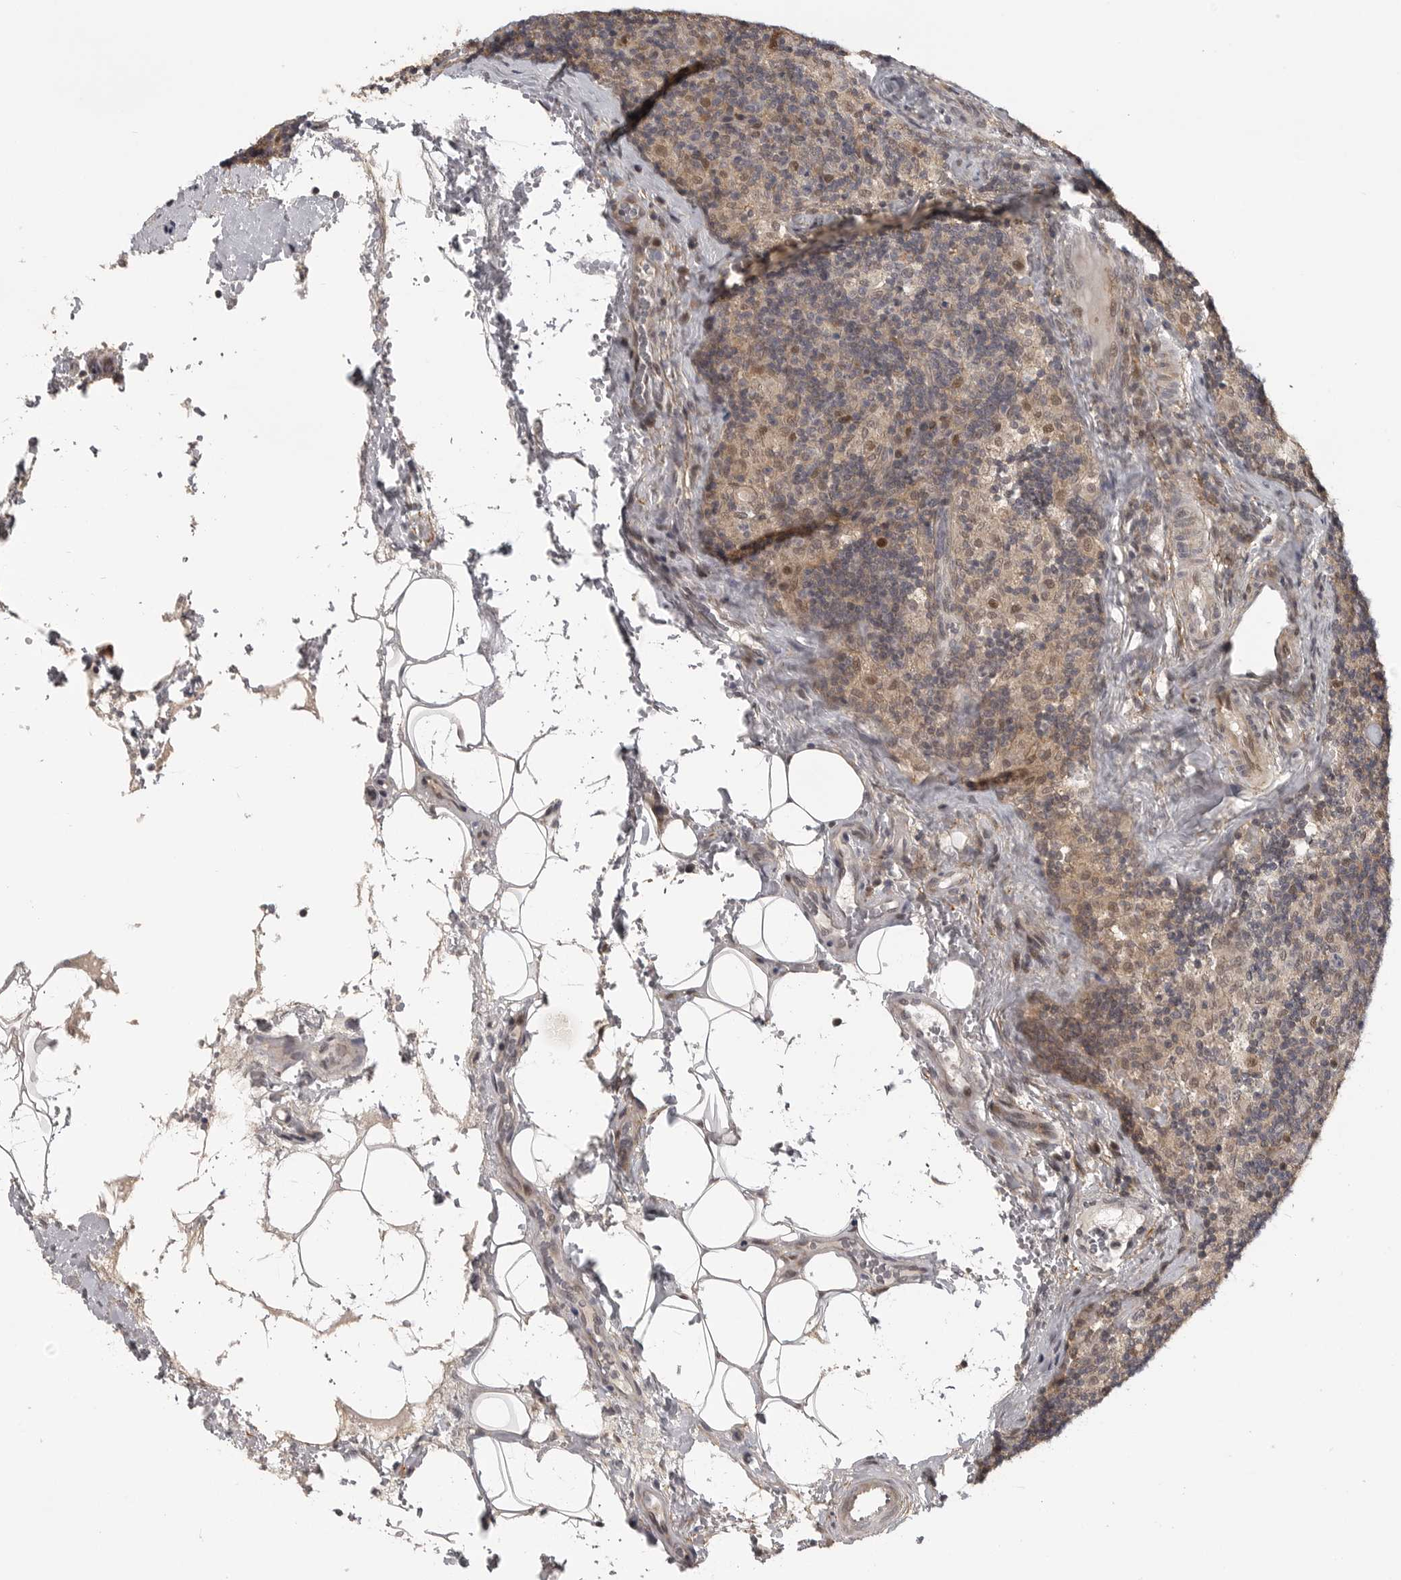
{"staining": {"intensity": "weak", "quantity": "<25%", "location": "cytoplasmic/membranous,nuclear"}, "tissue": "lymph node", "cell_type": "Germinal center cells", "image_type": "normal", "snomed": [{"axis": "morphology", "description": "Normal tissue, NOS"}, {"axis": "topography", "description": "Lymph node"}], "caption": "This is a image of immunohistochemistry (IHC) staining of unremarkable lymph node, which shows no staining in germinal center cells.", "gene": "UROD", "patient": {"sex": "female", "age": 22}}